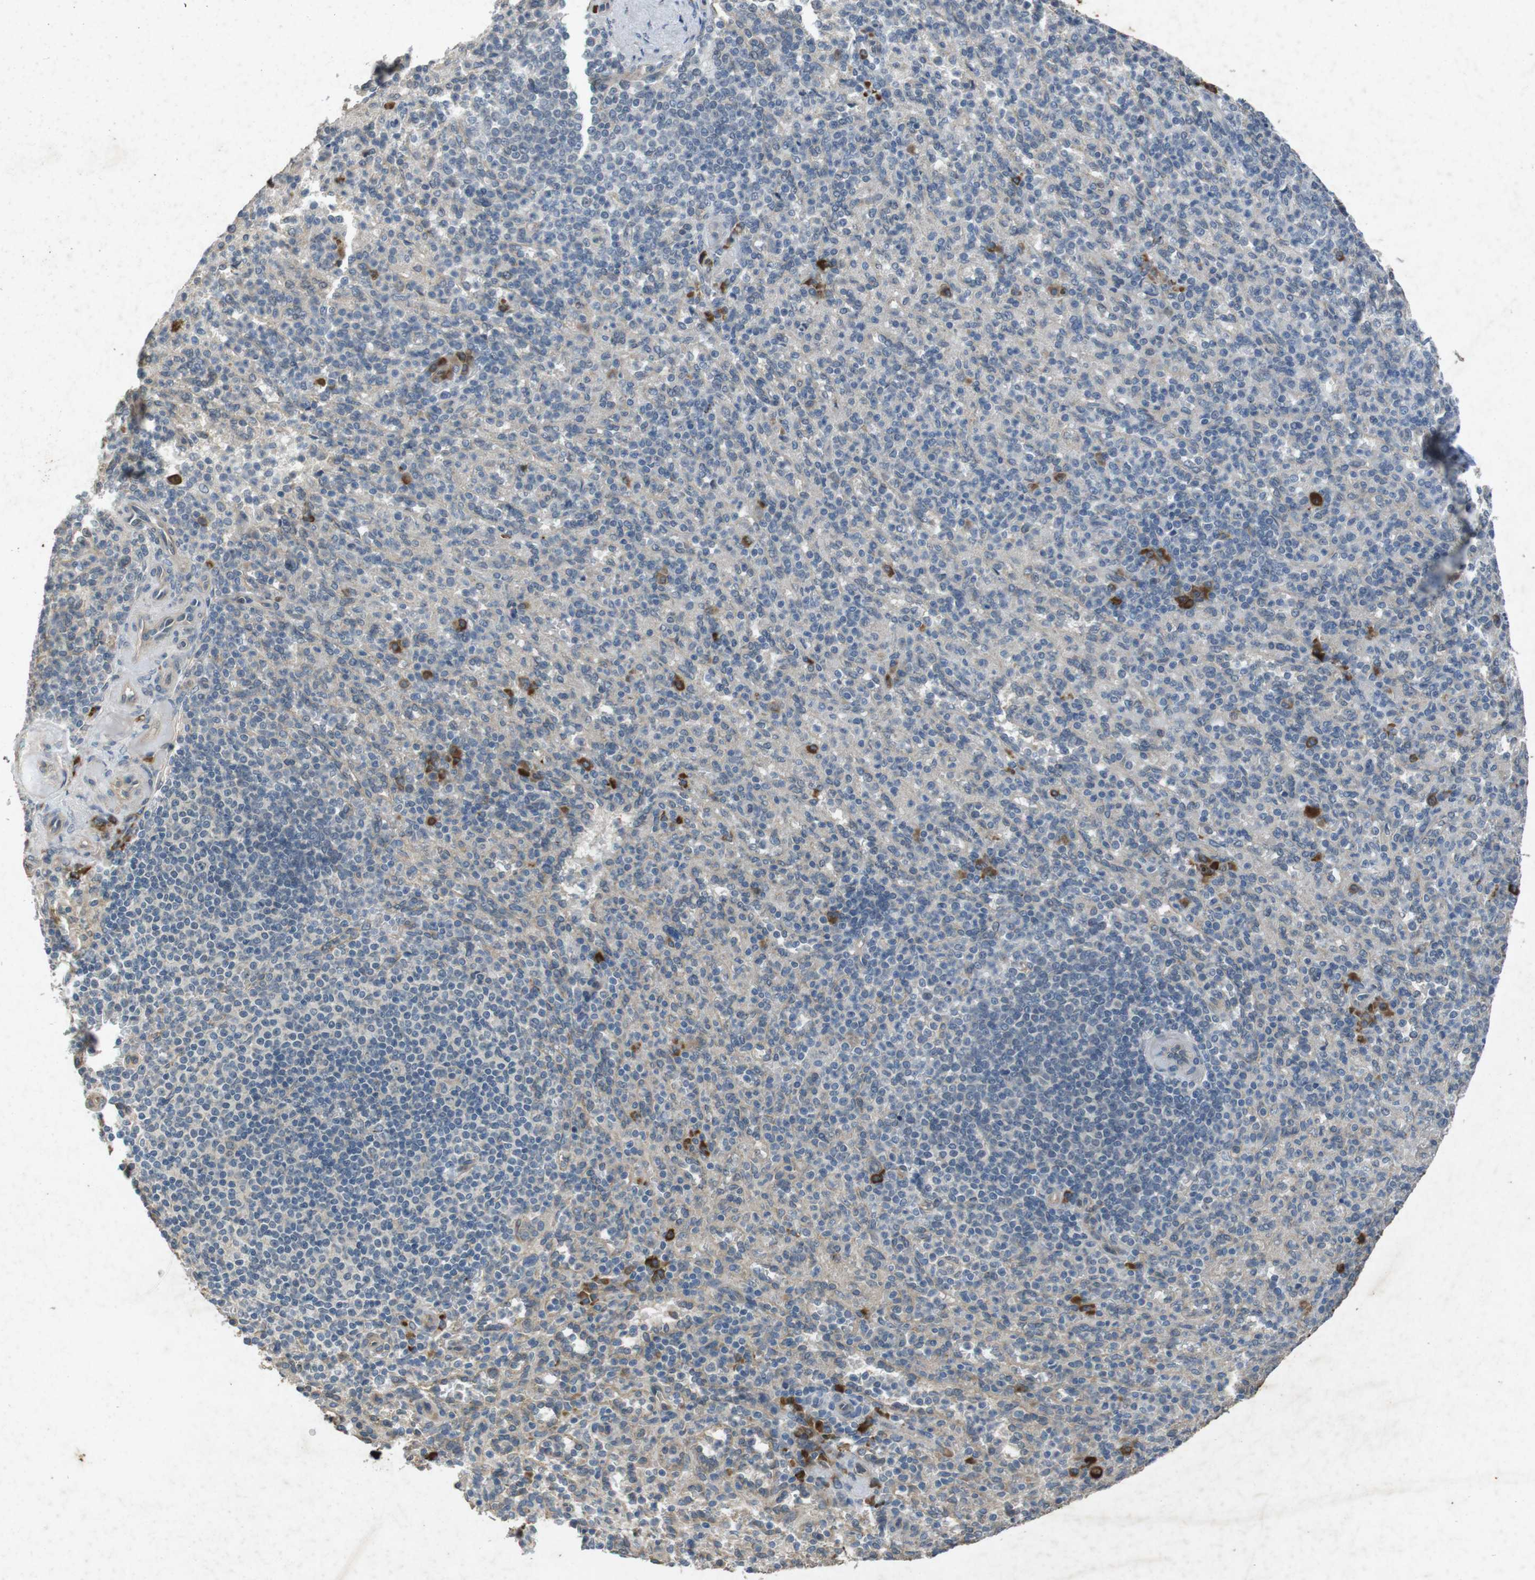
{"staining": {"intensity": "strong", "quantity": "<25%", "location": "cytoplasmic/membranous"}, "tissue": "spleen", "cell_type": "Cells in red pulp", "image_type": "normal", "snomed": [{"axis": "morphology", "description": "Normal tissue, NOS"}, {"axis": "topography", "description": "Spleen"}], "caption": "The immunohistochemical stain shows strong cytoplasmic/membranous expression in cells in red pulp of benign spleen. (DAB IHC with brightfield microscopy, high magnification).", "gene": "FLCN", "patient": {"sex": "female", "age": 74}}